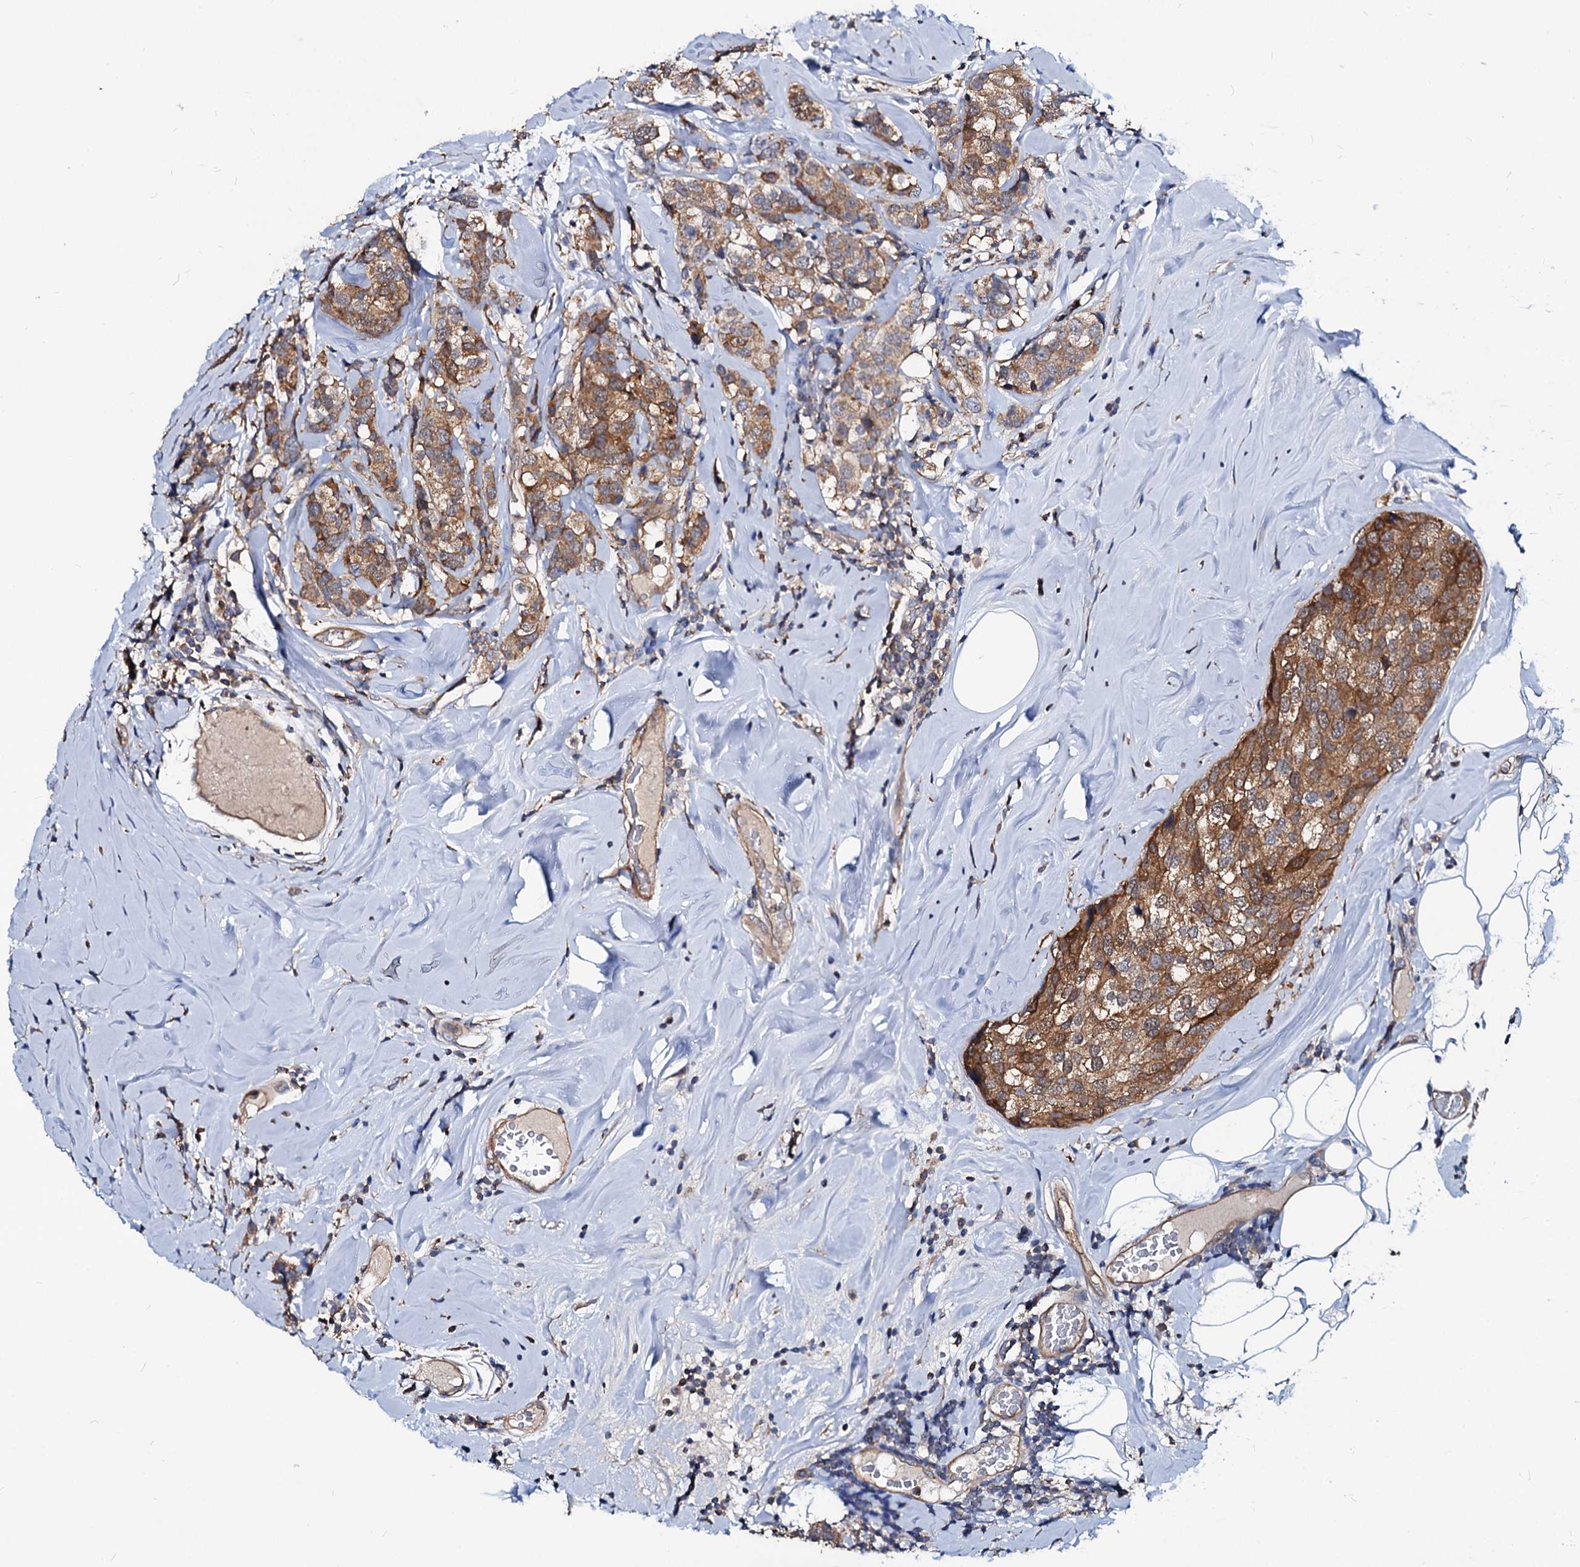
{"staining": {"intensity": "moderate", "quantity": ">75%", "location": "cytoplasmic/membranous"}, "tissue": "breast cancer", "cell_type": "Tumor cells", "image_type": "cancer", "snomed": [{"axis": "morphology", "description": "Lobular carcinoma"}, {"axis": "topography", "description": "Breast"}], "caption": "This histopathology image exhibits IHC staining of breast lobular carcinoma, with medium moderate cytoplasmic/membranous expression in approximately >75% of tumor cells.", "gene": "IDI1", "patient": {"sex": "female", "age": 59}}